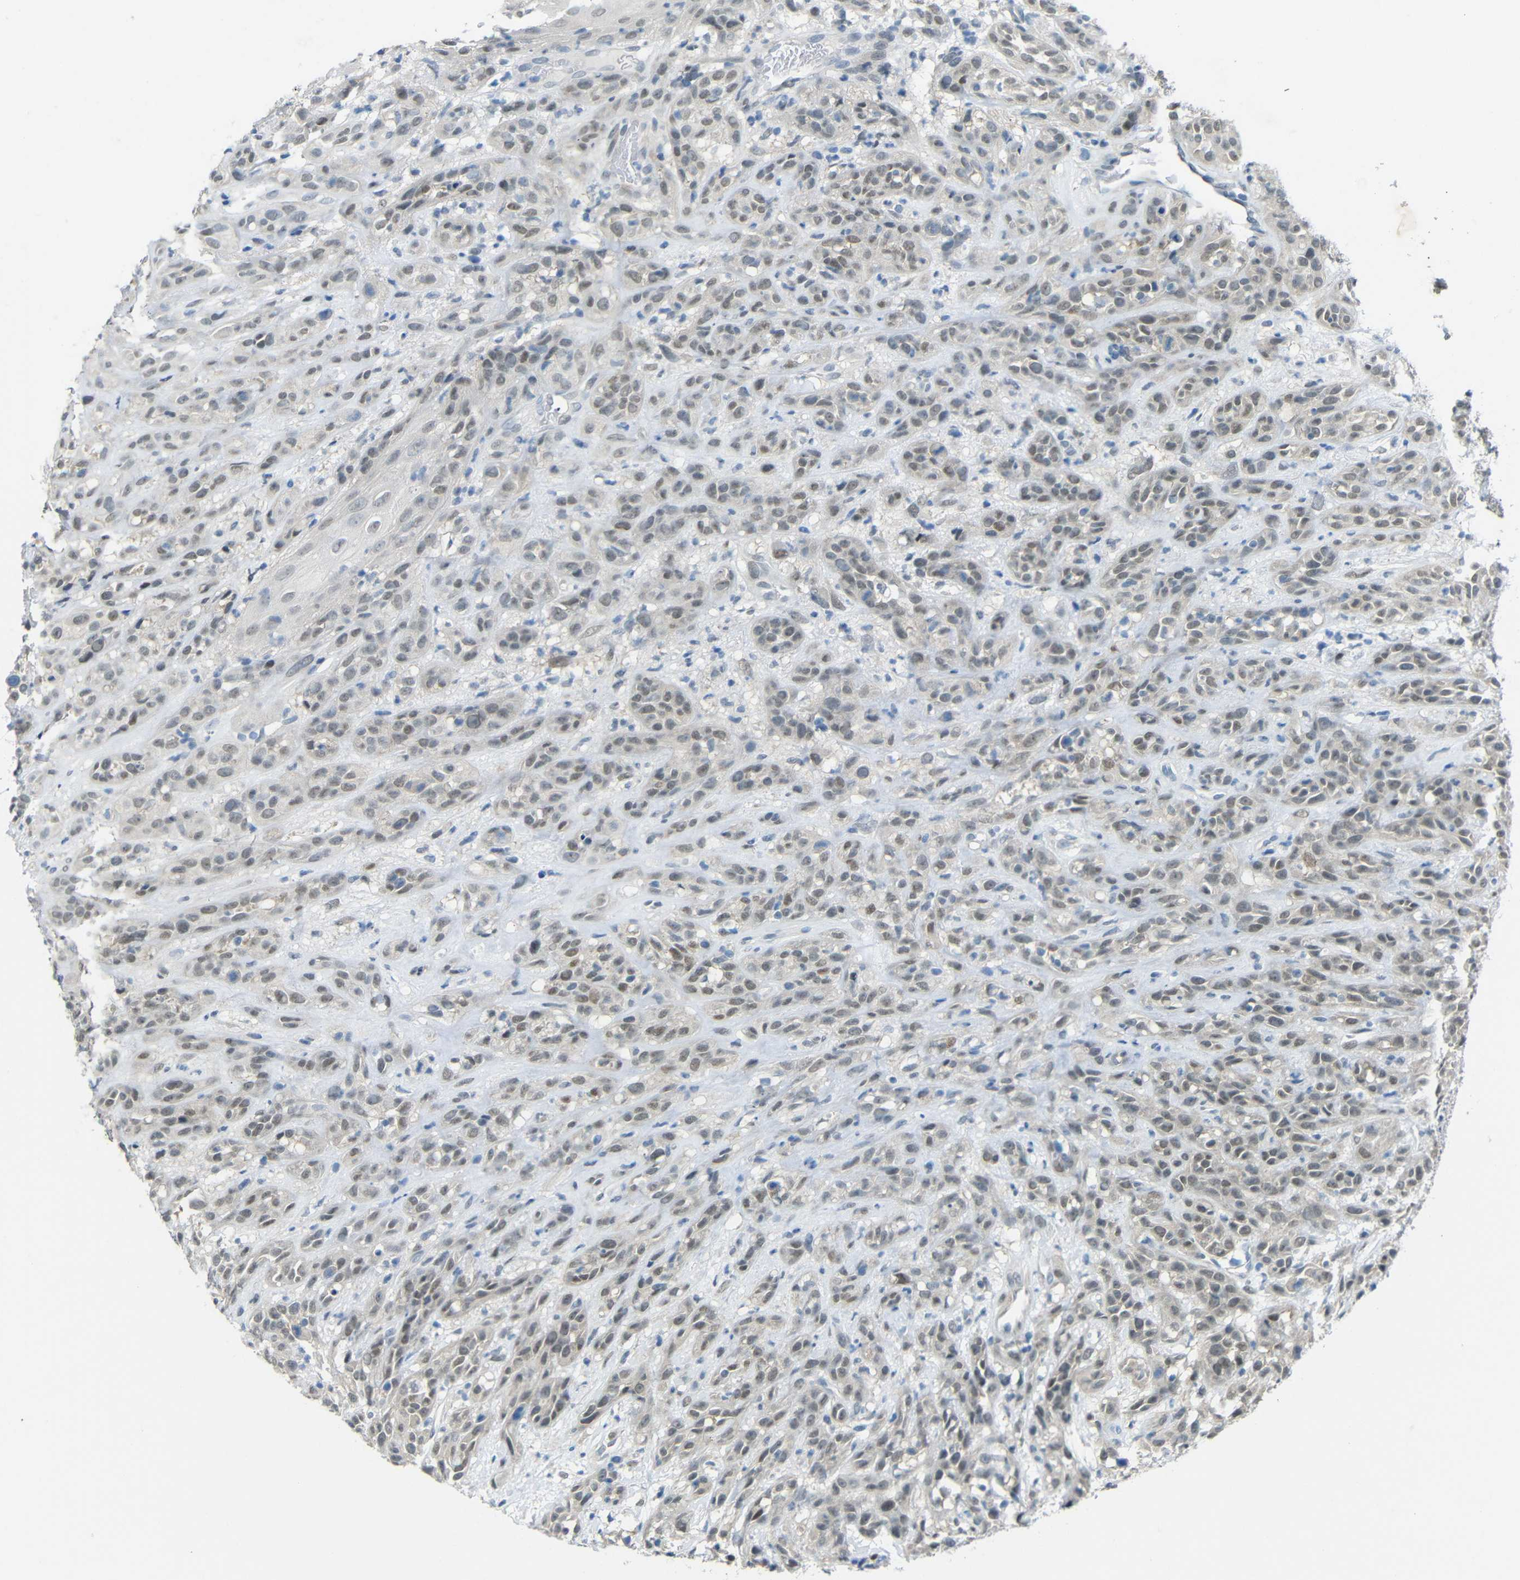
{"staining": {"intensity": "moderate", "quantity": "<25%", "location": "nuclear"}, "tissue": "head and neck cancer", "cell_type": "Tumor cells", "image_type": "cancer", "snomed": [{"axis": "morphology", "description": "Normal tissue, NOS"}, {"axis": "morphology", "description": "Squamous cell carcinoma, NOS"}, {"axis": "topography", "description": "Cartilage tissue"}, {"axis": "topography", "description": "Head-Neck"}], "caption": "An immunohistochemistry (IHC) photomicrograph of tumor tissue is shown. Protein staining in brown shows moderate nuclear positivity in head and neck cancer (squamous cell carcinoma) within tumor cells.", "gene": "GPR158", "patient": {"sex": "male", "age": 62}}